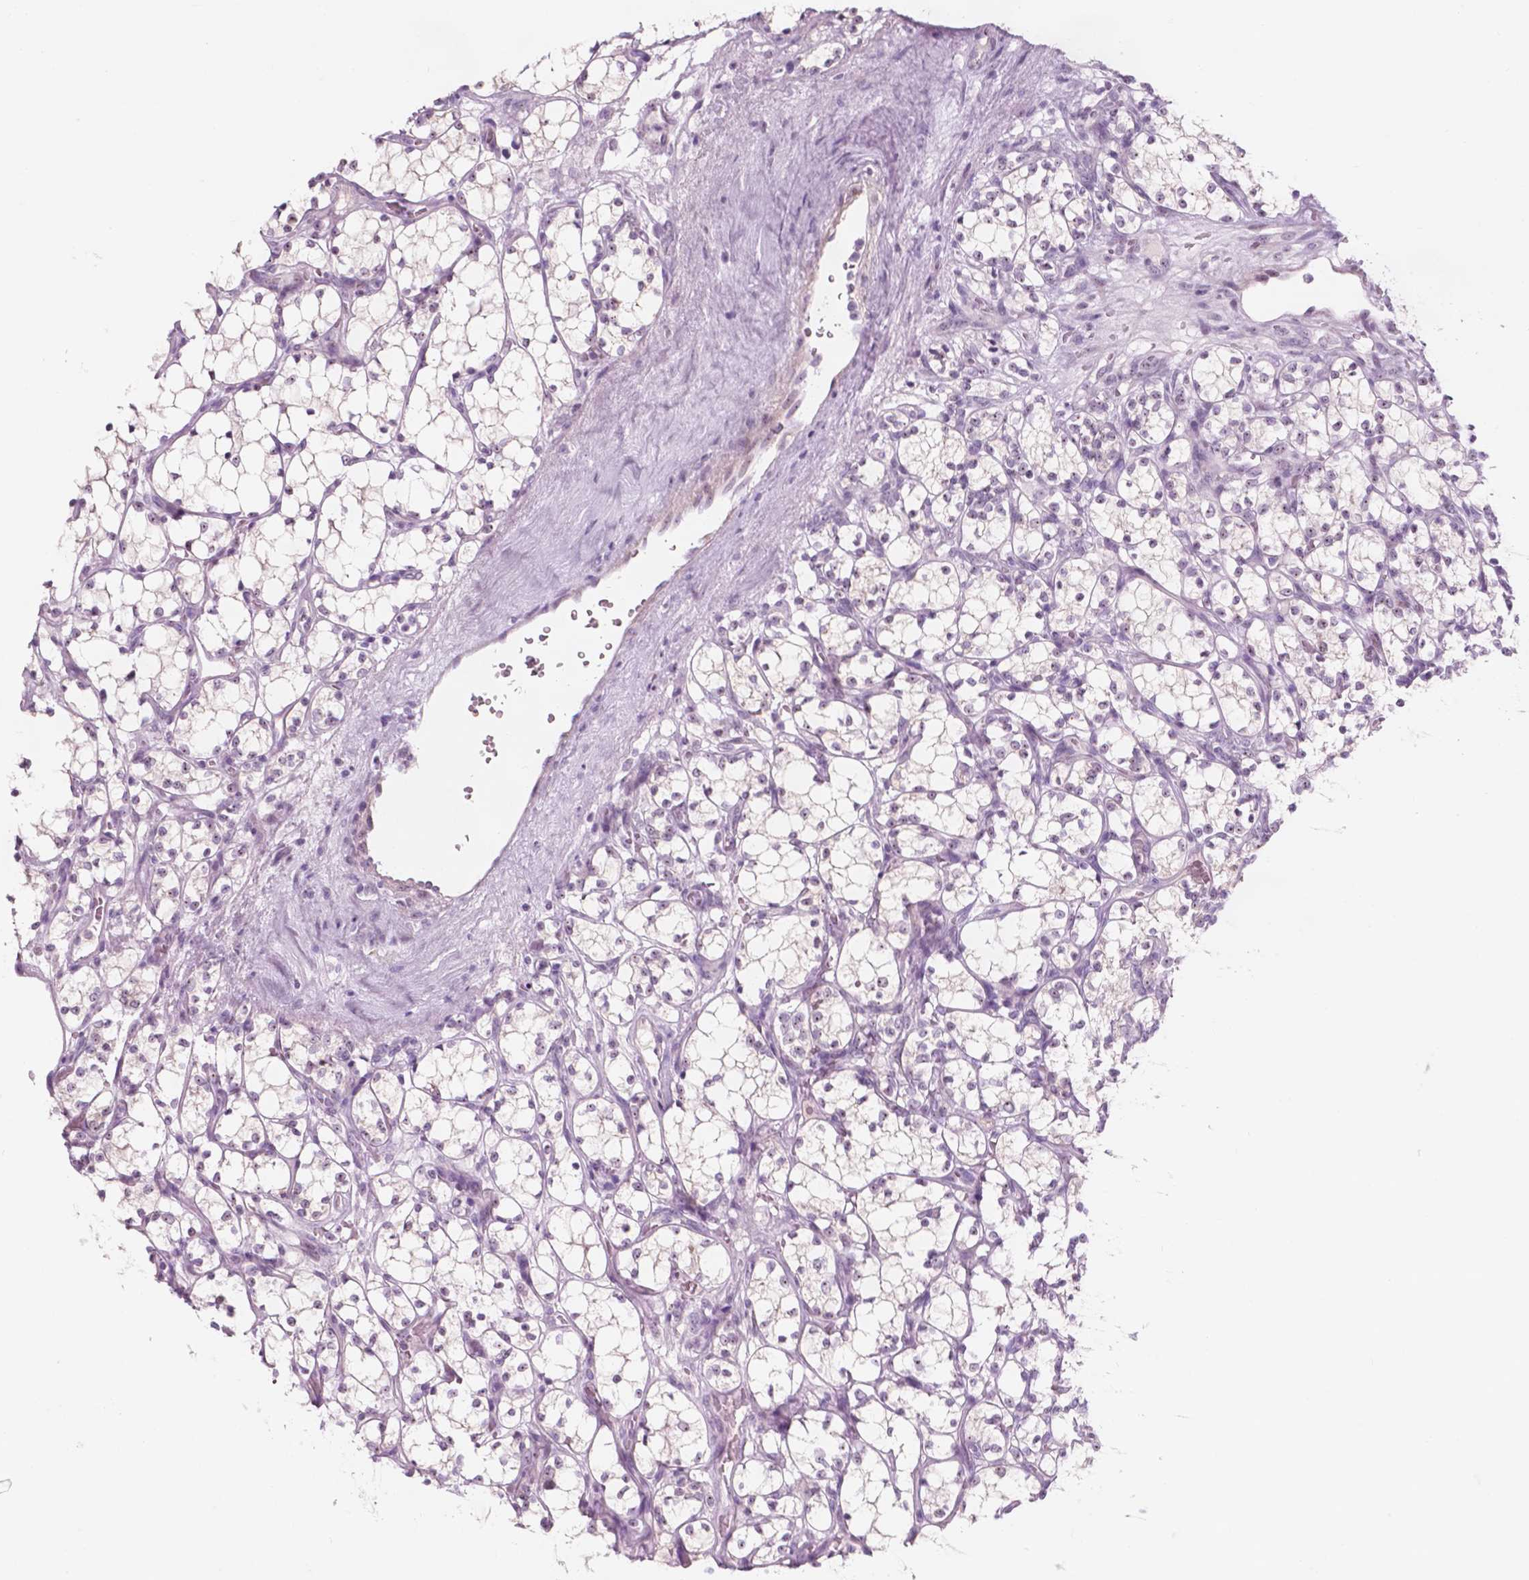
{"staining": {"intensity": "negative", "quantity": "none", "location": "none"}, "tissue": "renal cancer", "cell_type": "Tumor cells", "image_type": "cancer", "snomed": [{"axis": "morphology", "description": "Adenocarcinoma, NOS"}, {"axis": "topography", "description": "Kidney"}], "caption": "Tumor cells are negative for brown protein staining in adenocarcinoma (renal).", "gene": "ZNF853", "patient": {"sex": "female", "age": 69}}